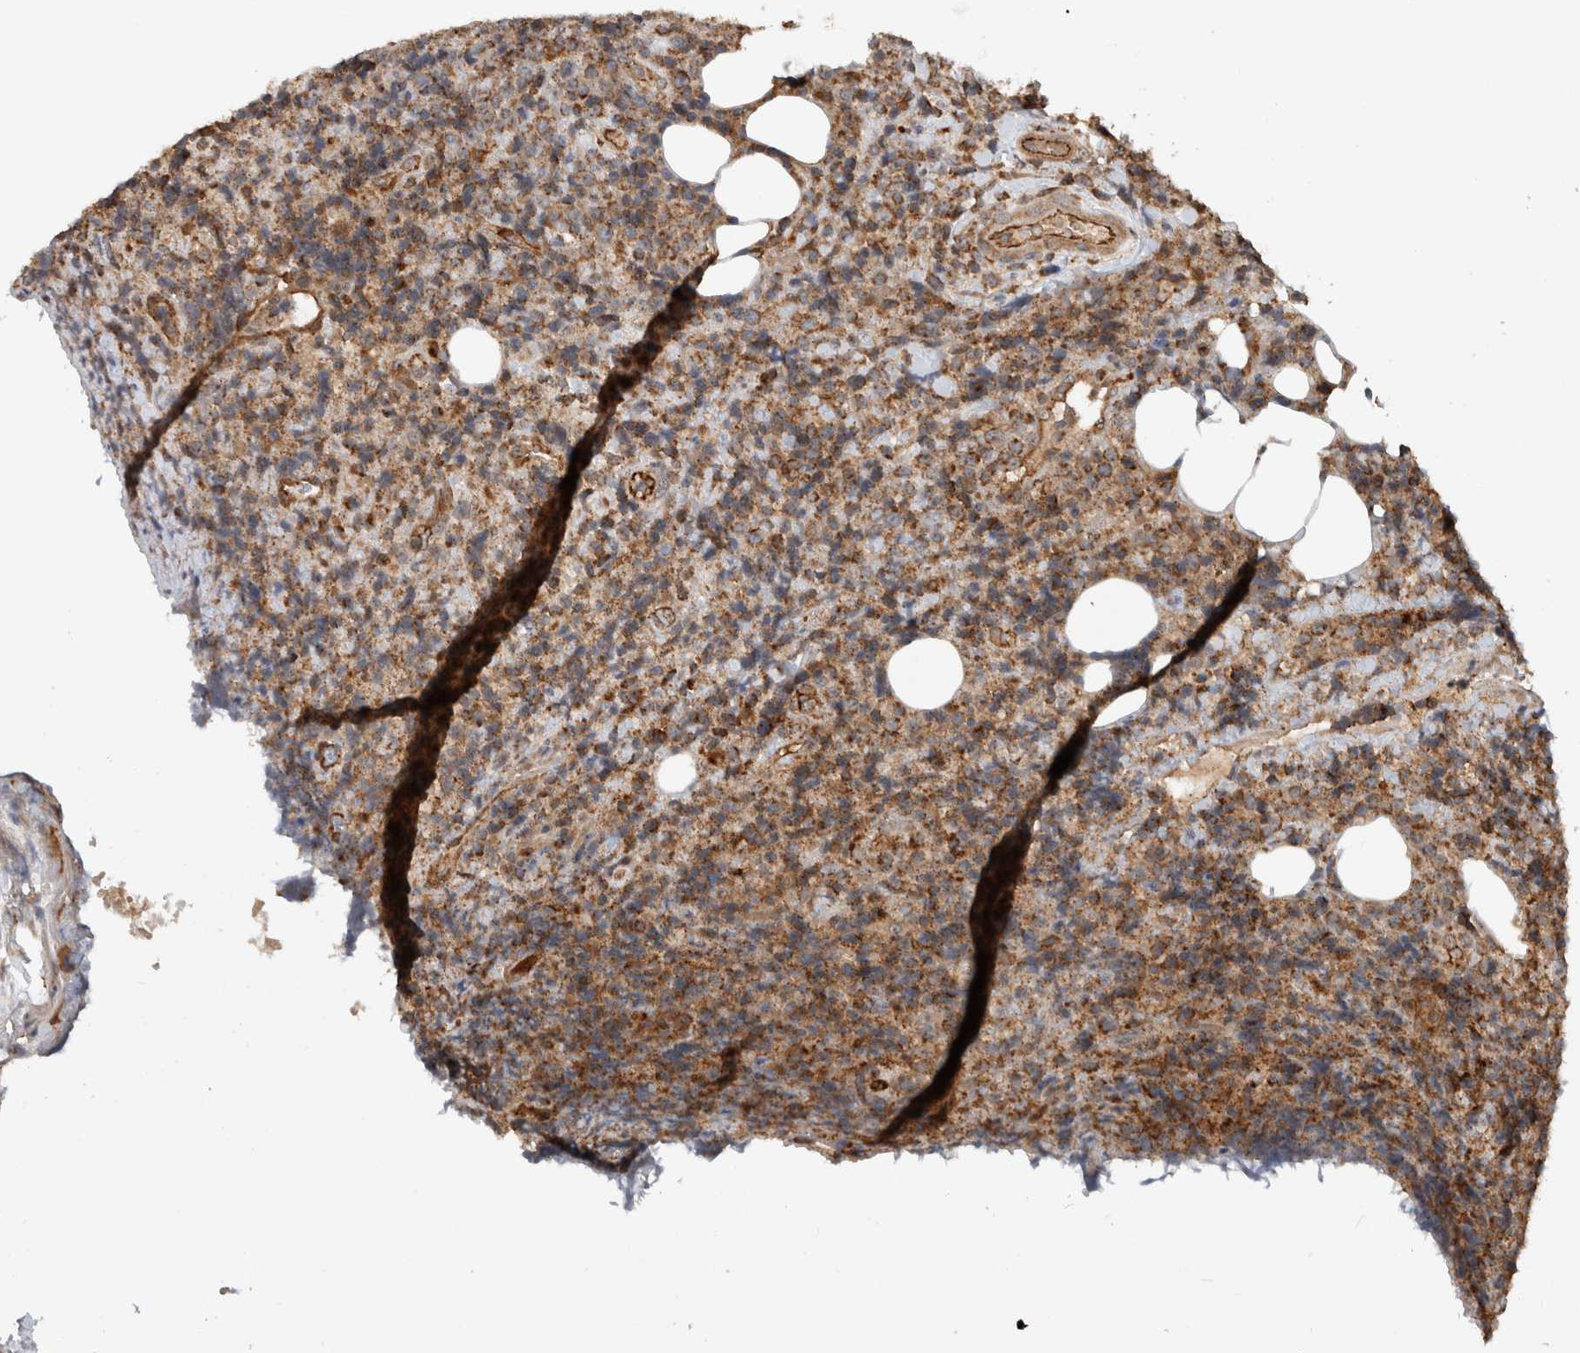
{"staining": {"intensity": "moderate", "quantity": ">75%", "location": "cytoplasmic/membranous"}, "tissue": "lymphoma", "cell_type": "Tumor cells", "image_type": "cancer", "snomed": [{"axis": "morphology", "description": "Malignant lymphoma, non-Hodgkin's type, High grade"}, {"axis": "topography", "description": "Lymph node"}], "caption": "A micrograph of malignant lymphoma, non-Hodgkin's type (high-grade) stained for a protein demonstrates moderate cytoplasmic/membranous brown staining in tumor cells. Immunohistochemistry (ihc) stains the protein of interest in brown and the nuclei are stained blue.", "gene": "ADGRL3", "patient": {"sex": "male", "age": 13}}